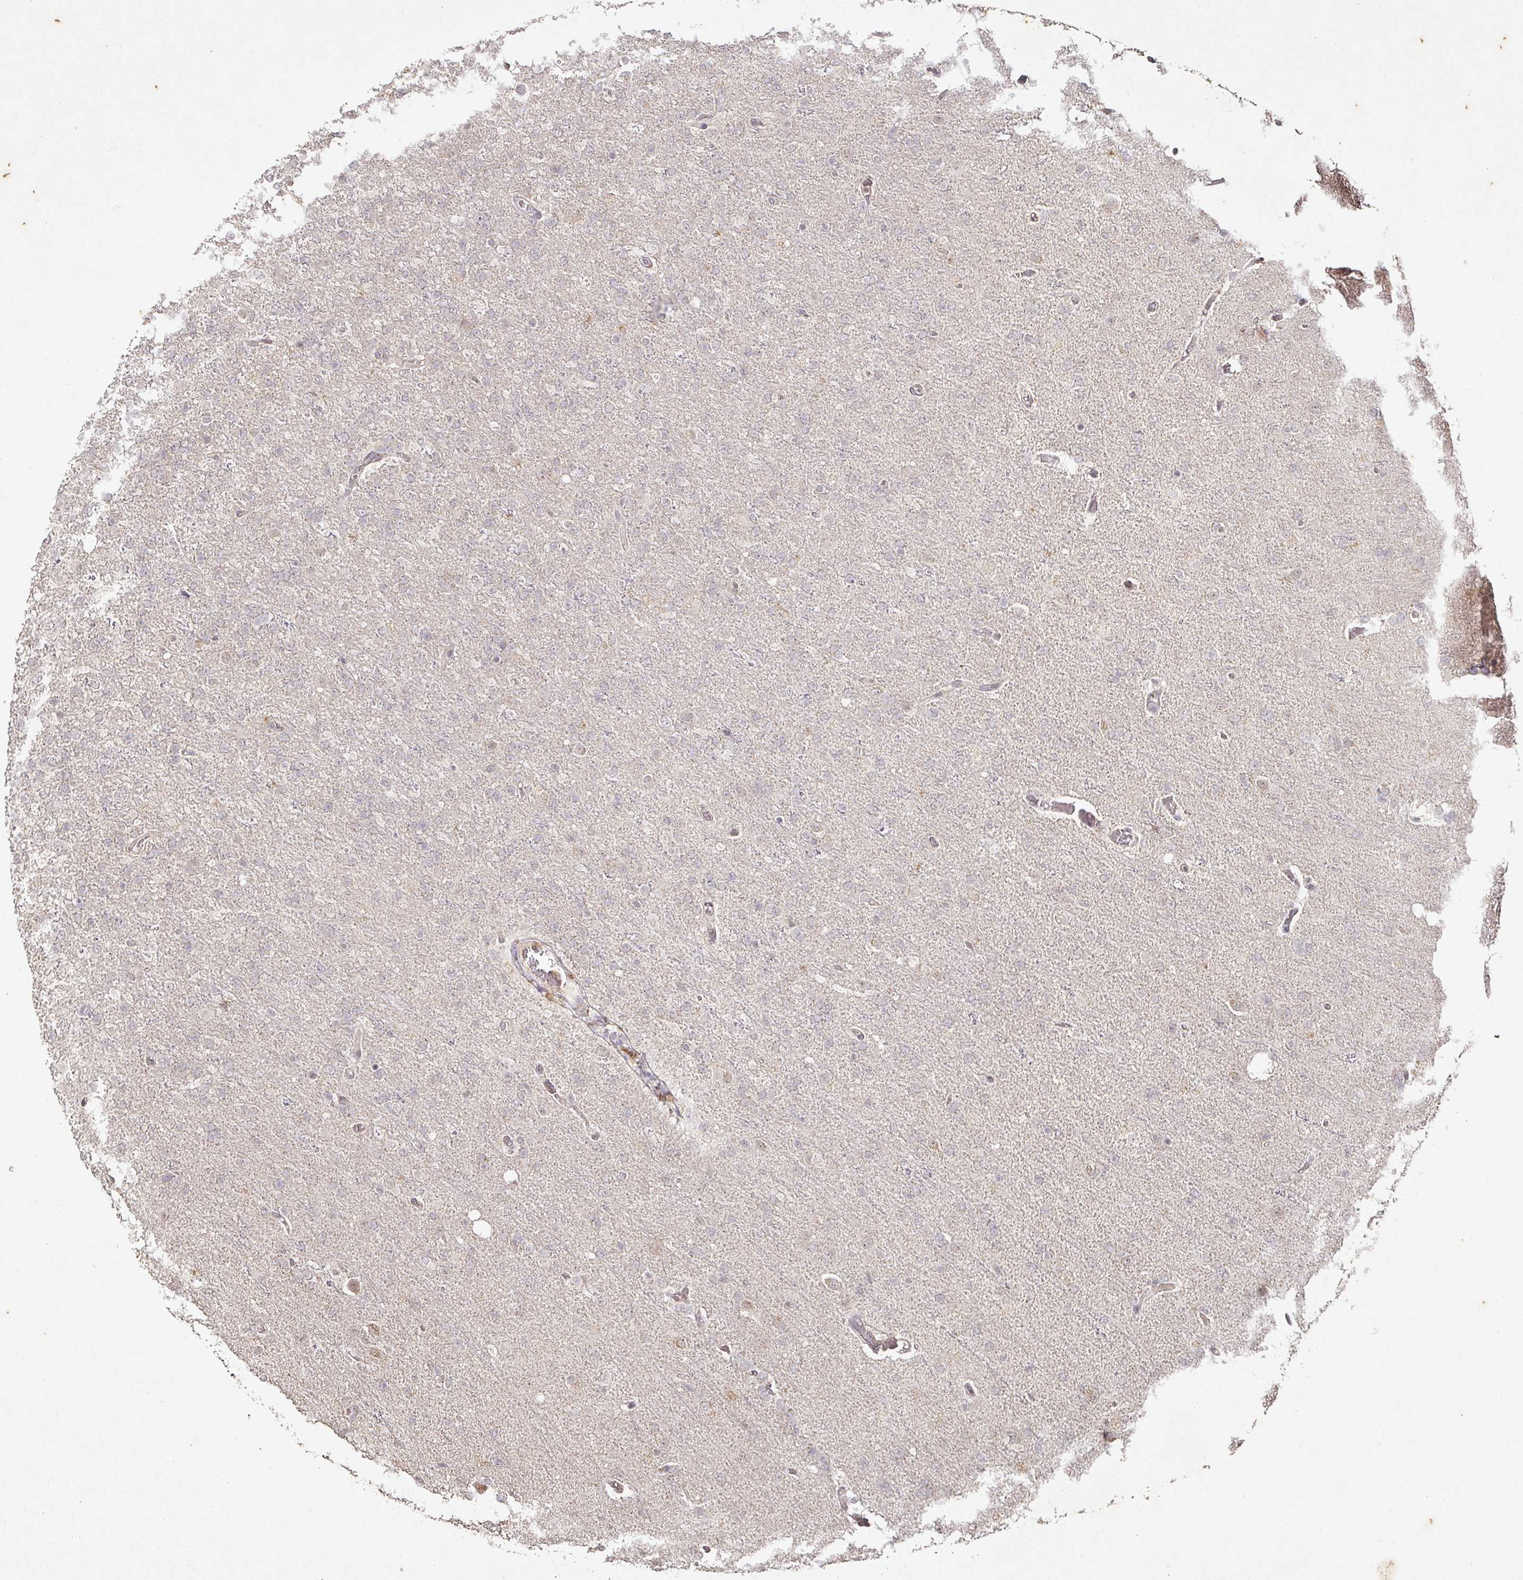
{"staining": {"intensity": "negative", "quantity": "none", "location": "none"}, "tissue": "glioma", "cell_type": "Tumor cells", "image_type": "cancer", "snomed": [{"axis": "morphology", "description": "Glioma, malignant, High grade"}, {"axis": "topography", "description": "Brain"}], "caption": "A photomicrograph of glioma stained for a protein exhibits no brown staining in tumor cells. The staining is performed using DAB (3,3'-diaminobenzidine) brown chromogen with nuclei counter-stained in using hematoxylin.", "gene": "CAPN5", "patient": {"sex": "female", "age": 74}}